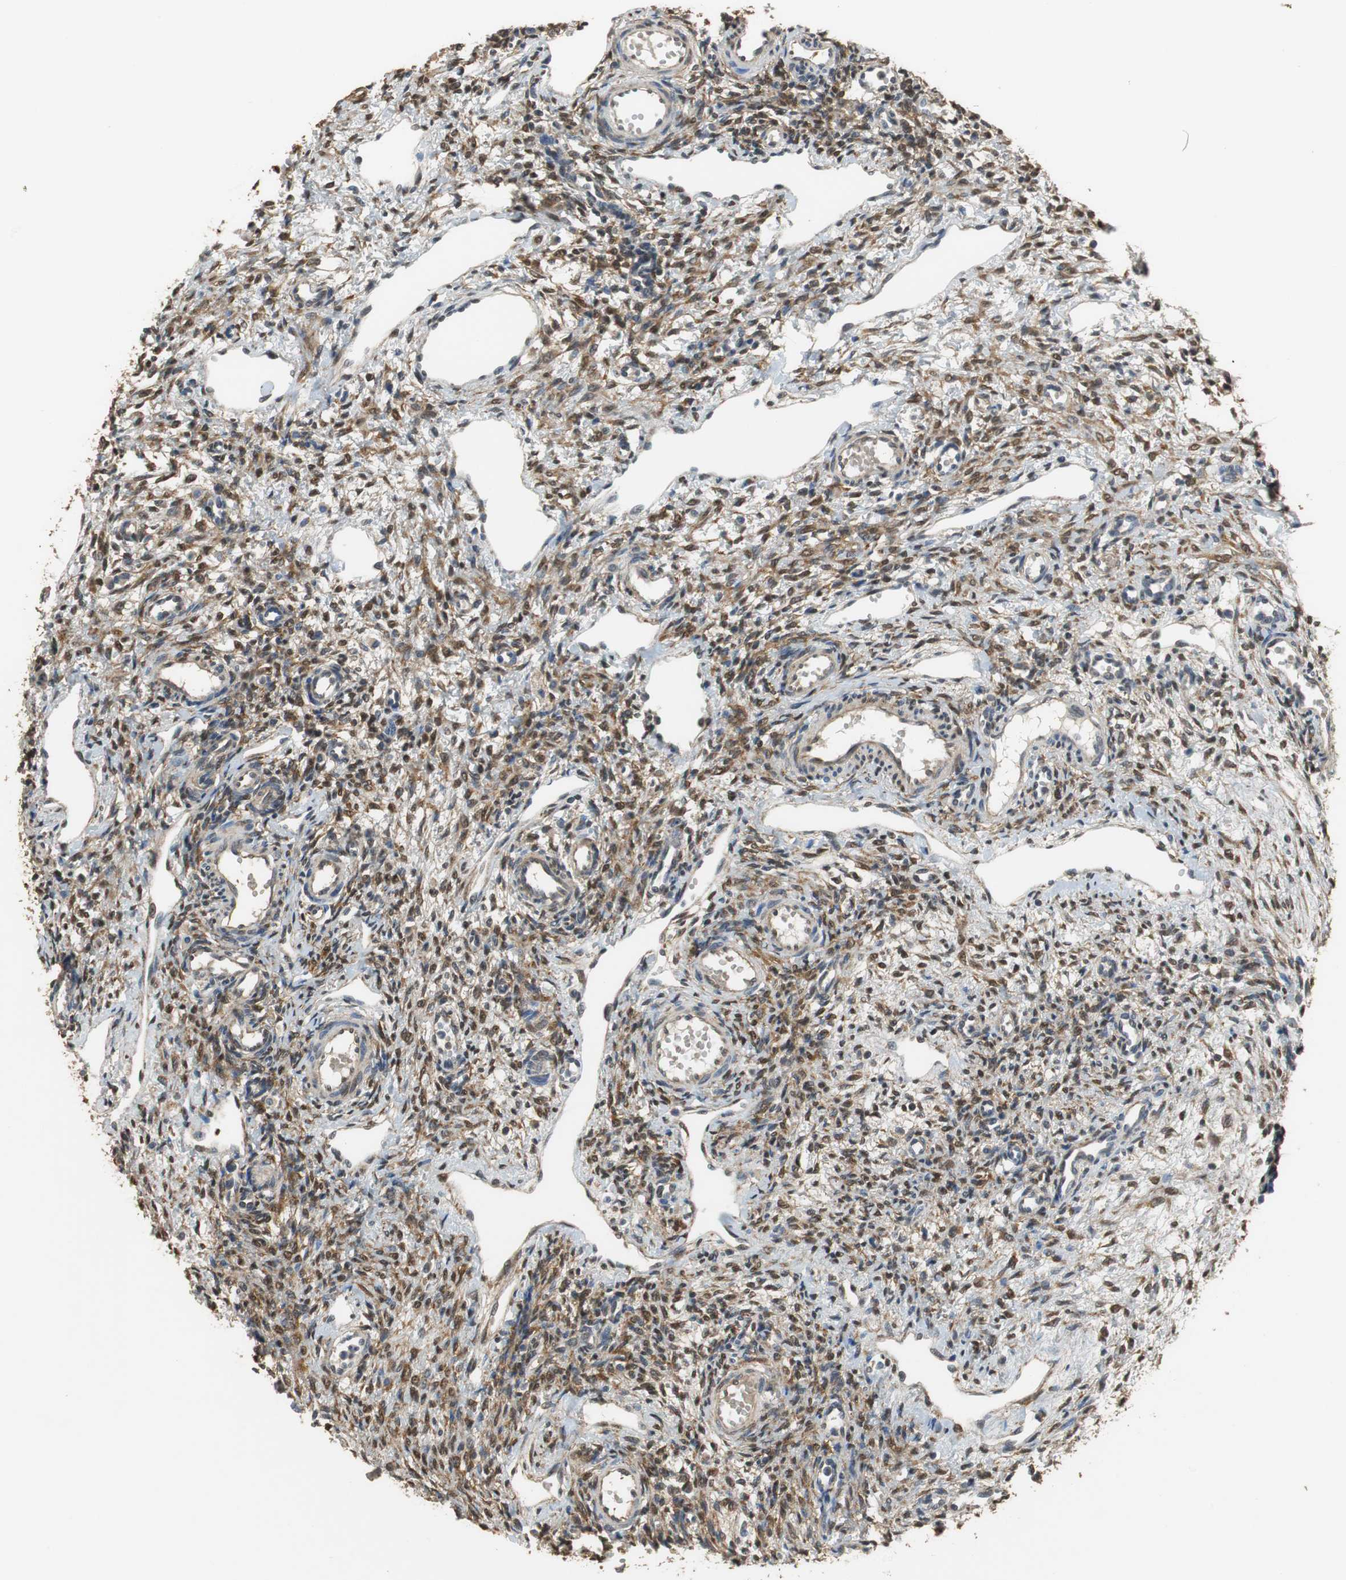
{"staining": {"intensity": "moderate", "quantity": ">75%", "location": "cytoplasmic/membranous,nuclear"}, "tissue": "ovary", "cell_type": "Ovarian stroma cells", "image_type": "normal", "snomed": [{"axis": "morphology", "description": "Normal tissue, NOS"}, {"axis": "topography", "description": "Ovary"}], "caption": "This is a micrograph of IHC staining of normal ovary, which shows moderate staining in the cytoplasmic/membranous,nuclear of ovarian stroma cells.", "gene": "UBQLN2", "patient": {"sex": "female", "age": 33}}